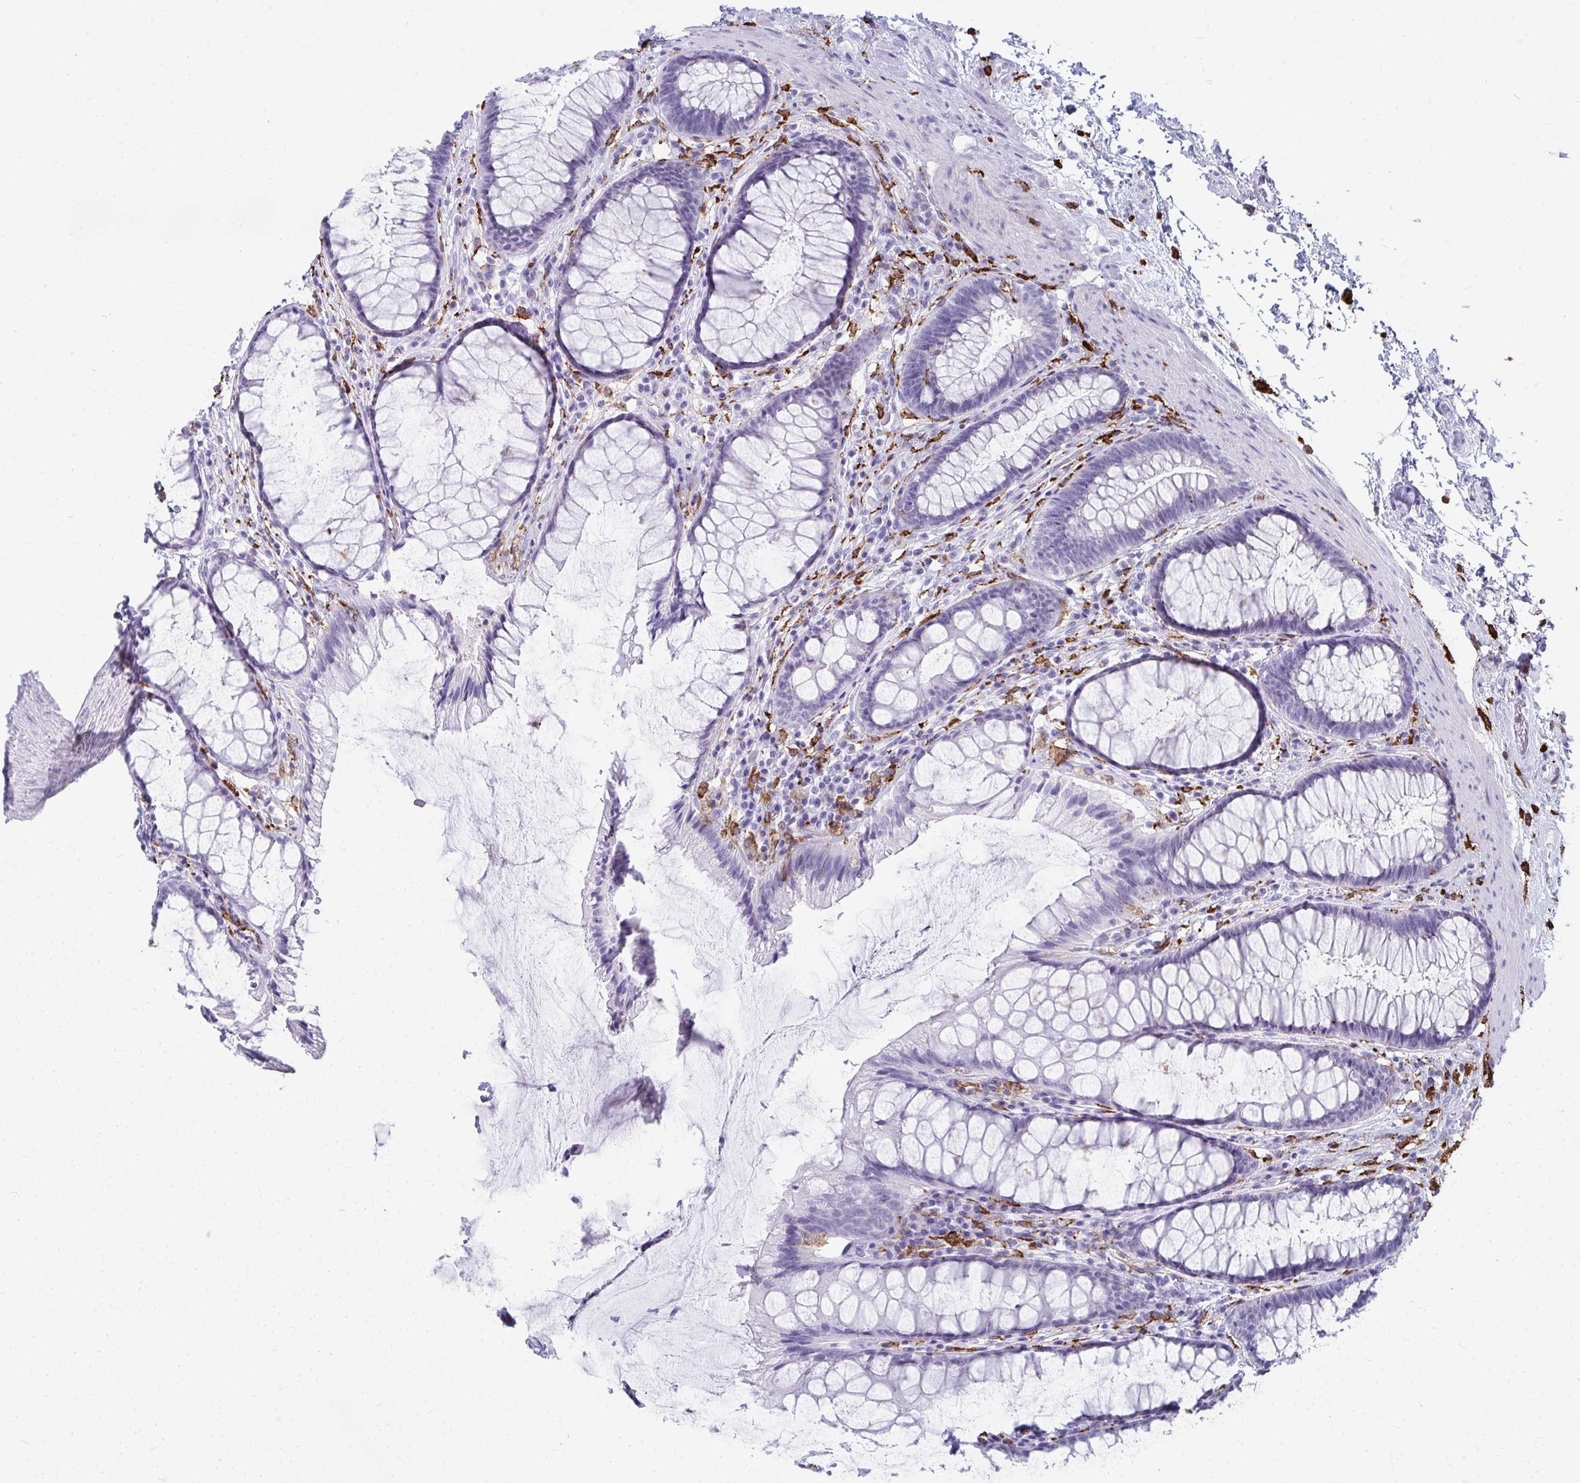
{"staining": {"intensity": "negative", "quantity": "none", "location": "none"}, "tissue": "rectum", "cell_type": "Glandular cells", "image_type": "normal", "snomed": [{"axis": "morphology", "description": "Normal tissue, NOS"}, {"axis": "topography", "description": "Rectum"}], "caption": "This is a histopathology image of immunohistochemistry (IHC) staining of unremarkable rectum, which shows no expression in glandular cells.", "gene": "CD163", "patient": {"sex": "male", "age": 72}}